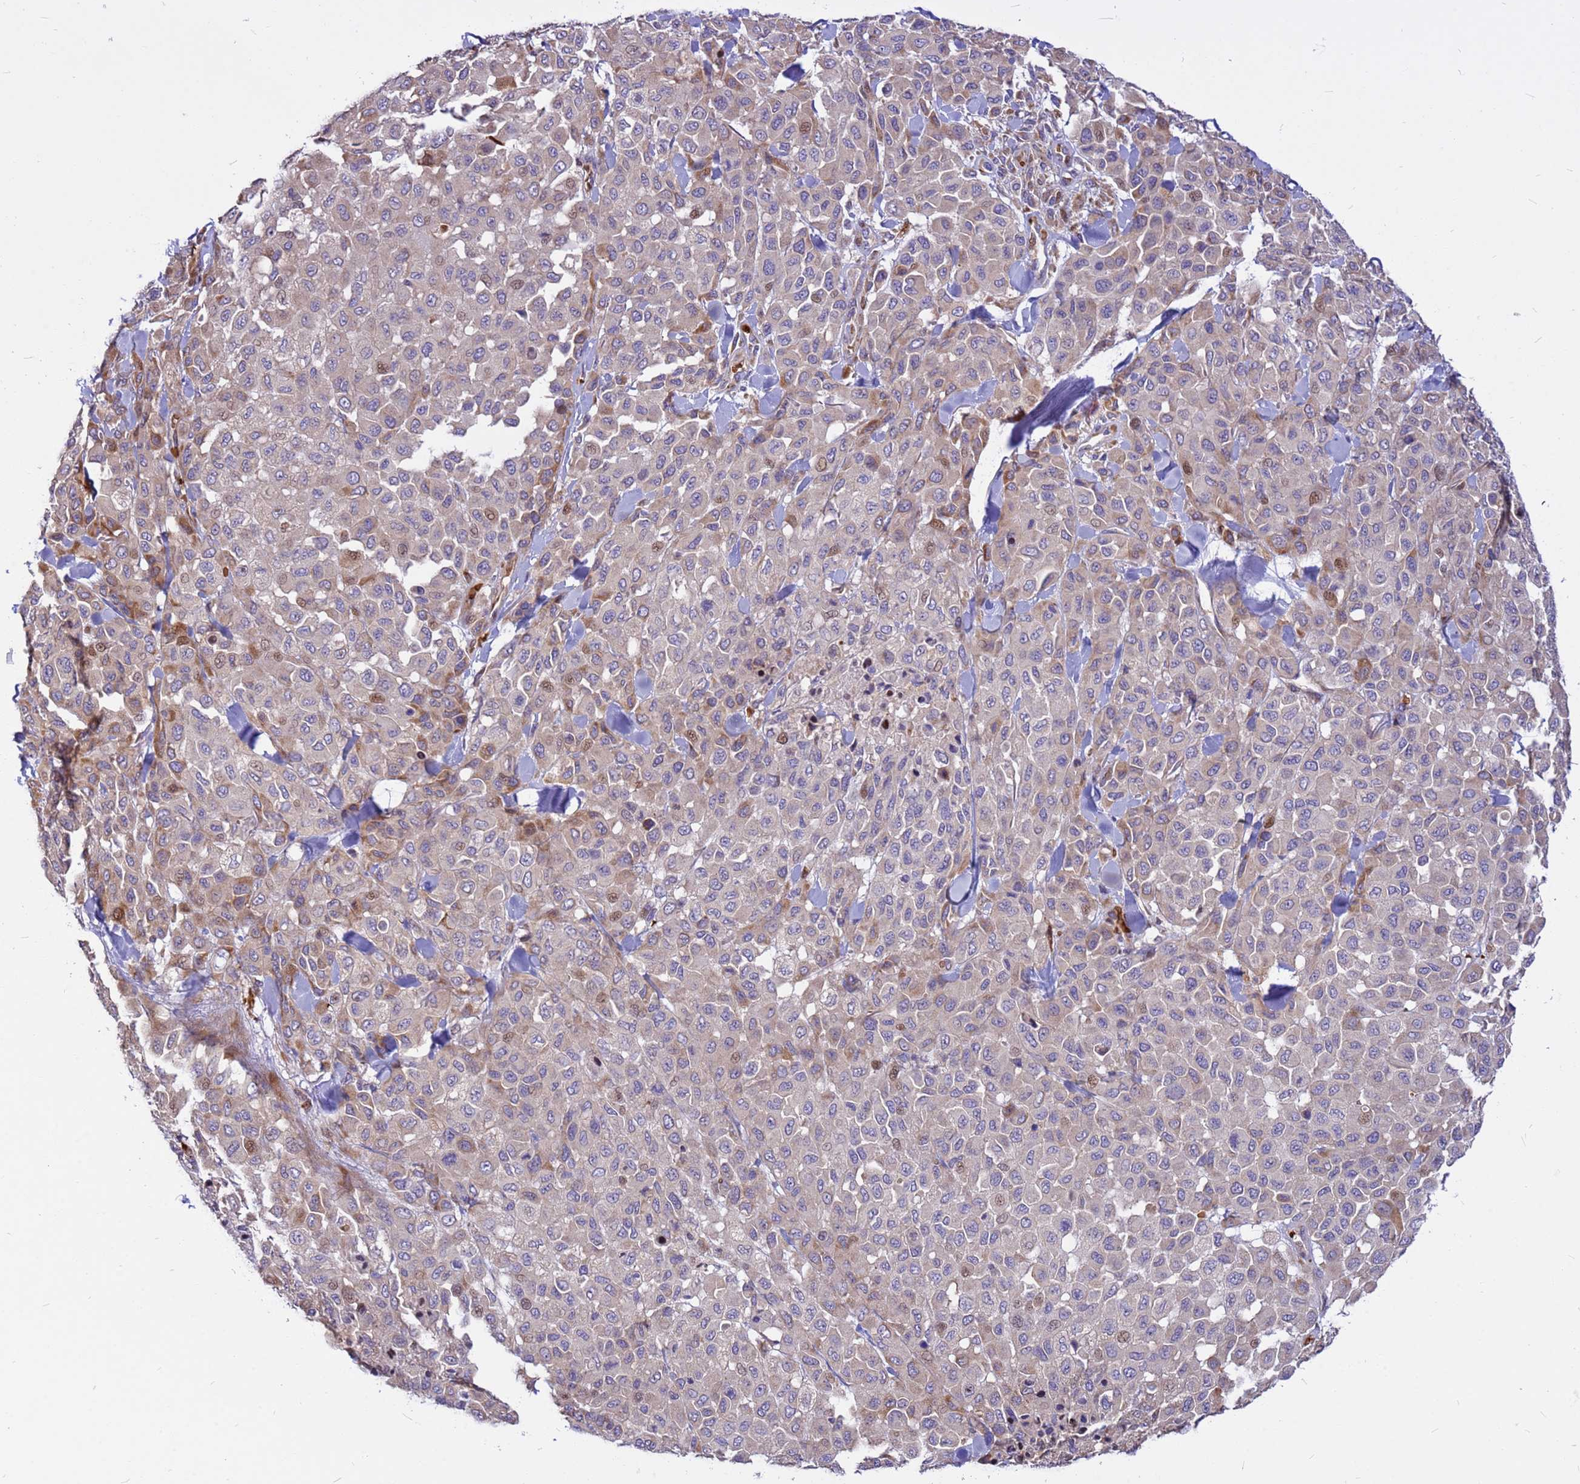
{"staining": {"intensity": "moderate", "quantity": "<25%", "location": "nuclear"}, "tissue": "melanoma", "cell_type": "Tumor cells", "image_type": "cancer", "snomed": [{"axis": "morphology", "description": "Malignant melanoma, Metastatic site"}, {"axis": "topography", "description": "Skin"}], "caption": "A brown stain shows moderate nuclear positivity of a protein in melanoma tumor cells. The protein of interest is stained brown, and the nuclei are stained in blue (DAB (3,3'-diaminobenzidine) IHC with brightfield microscopy, high magnification).", "gene": "ZNF669", "patient": {"sex": "female", "age": 81}}